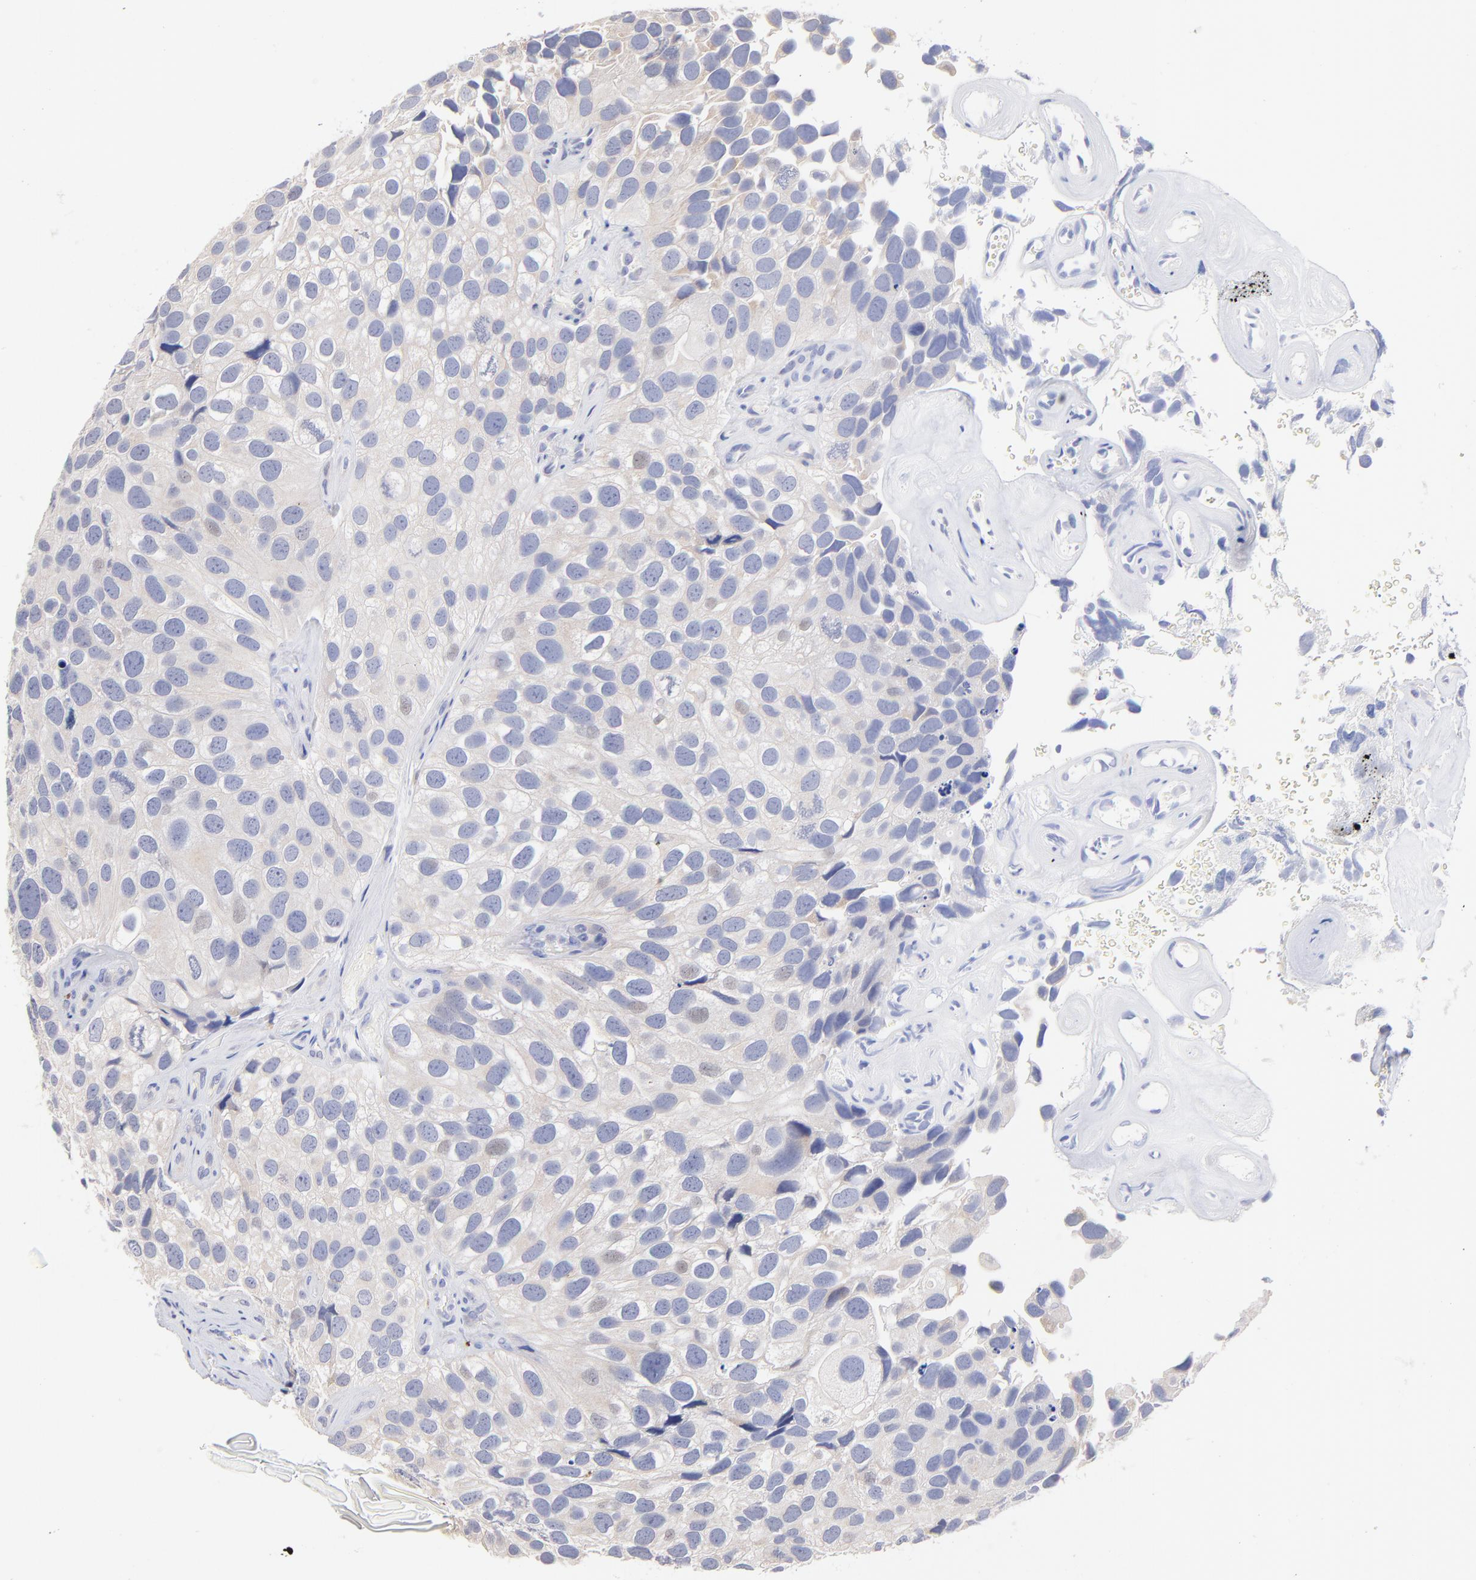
{"staining": {"intensity": "negative", "quantity": "none", "location": "none"}, "tissue": "urothelial cancer", "cell_type": "Tumor cells", "image_type": "cancer", "snomed": [{"axis": "morphology", "description": "Urothelial carcinoma, High grade"}, {"axis": "topography", "description": "Urinary bladder"}], "caption": "Immunohistochemical staining of human urothelial carcinoma (high-grade) reveals no significant expression in tumor cells.", "gene": "CFAP57", "patient": {"sex": "male", "age": 72}}